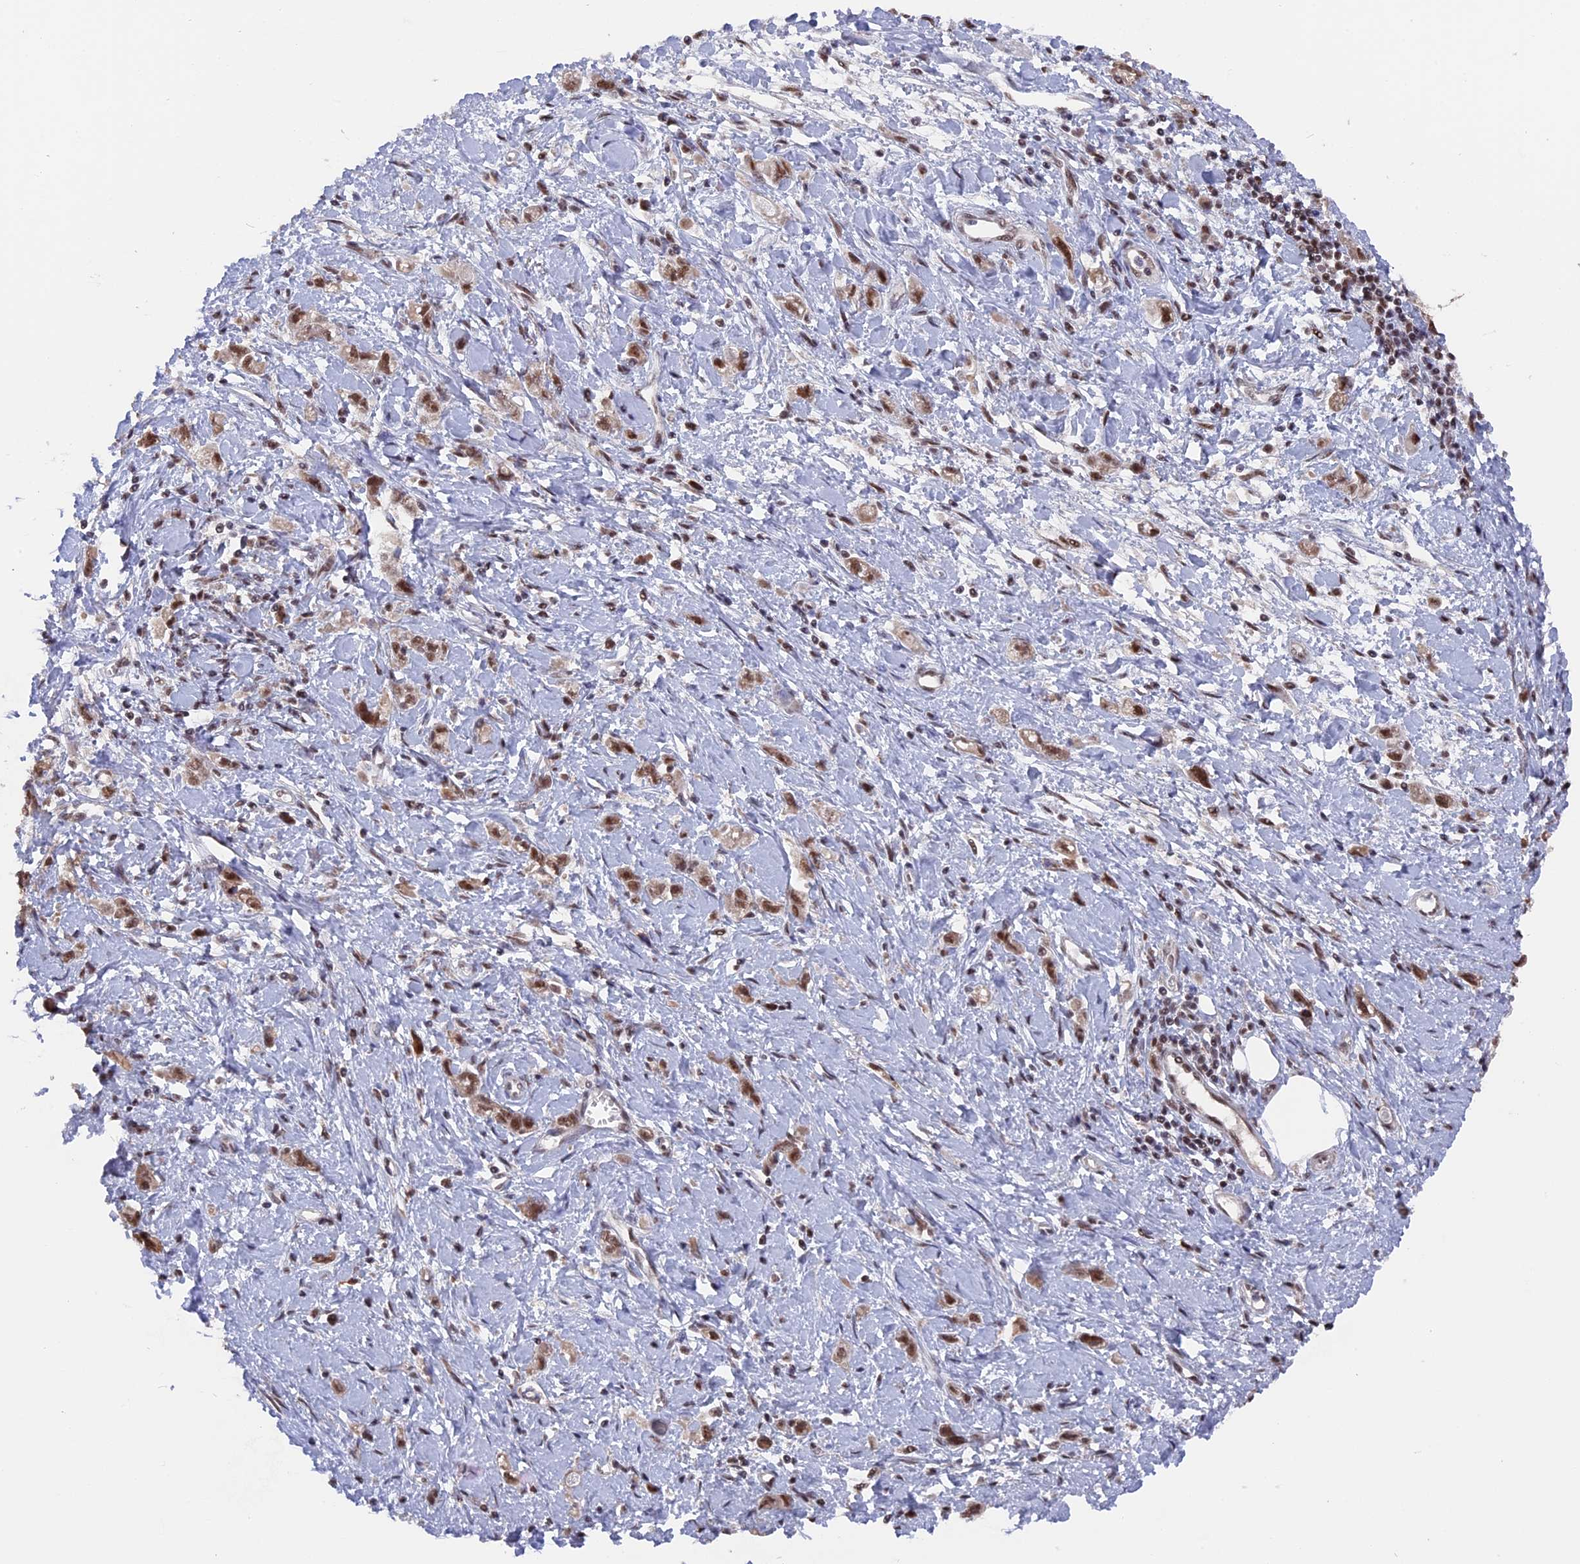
{"staining": {"intensity": "moderate", "quantity": ">75%", "location": "nuclear"}, "tissue": "stomach cancer", "cell_type": "Tumor cells", "image_type": "cancer", "snomed": [{"axis": "morphology", "description": "Adenocarcinoma, NOS"}, {"axis": "topography", "description": "Stomach"}], "caption": "Brown immunohistochemical staining in human stomach cancer (adenocarcinoma) reveals moderate nuclear staining in about >75% of tumor cells.", "gene": "SF3A2", "patient": {"sex": "female", "age": 76}}